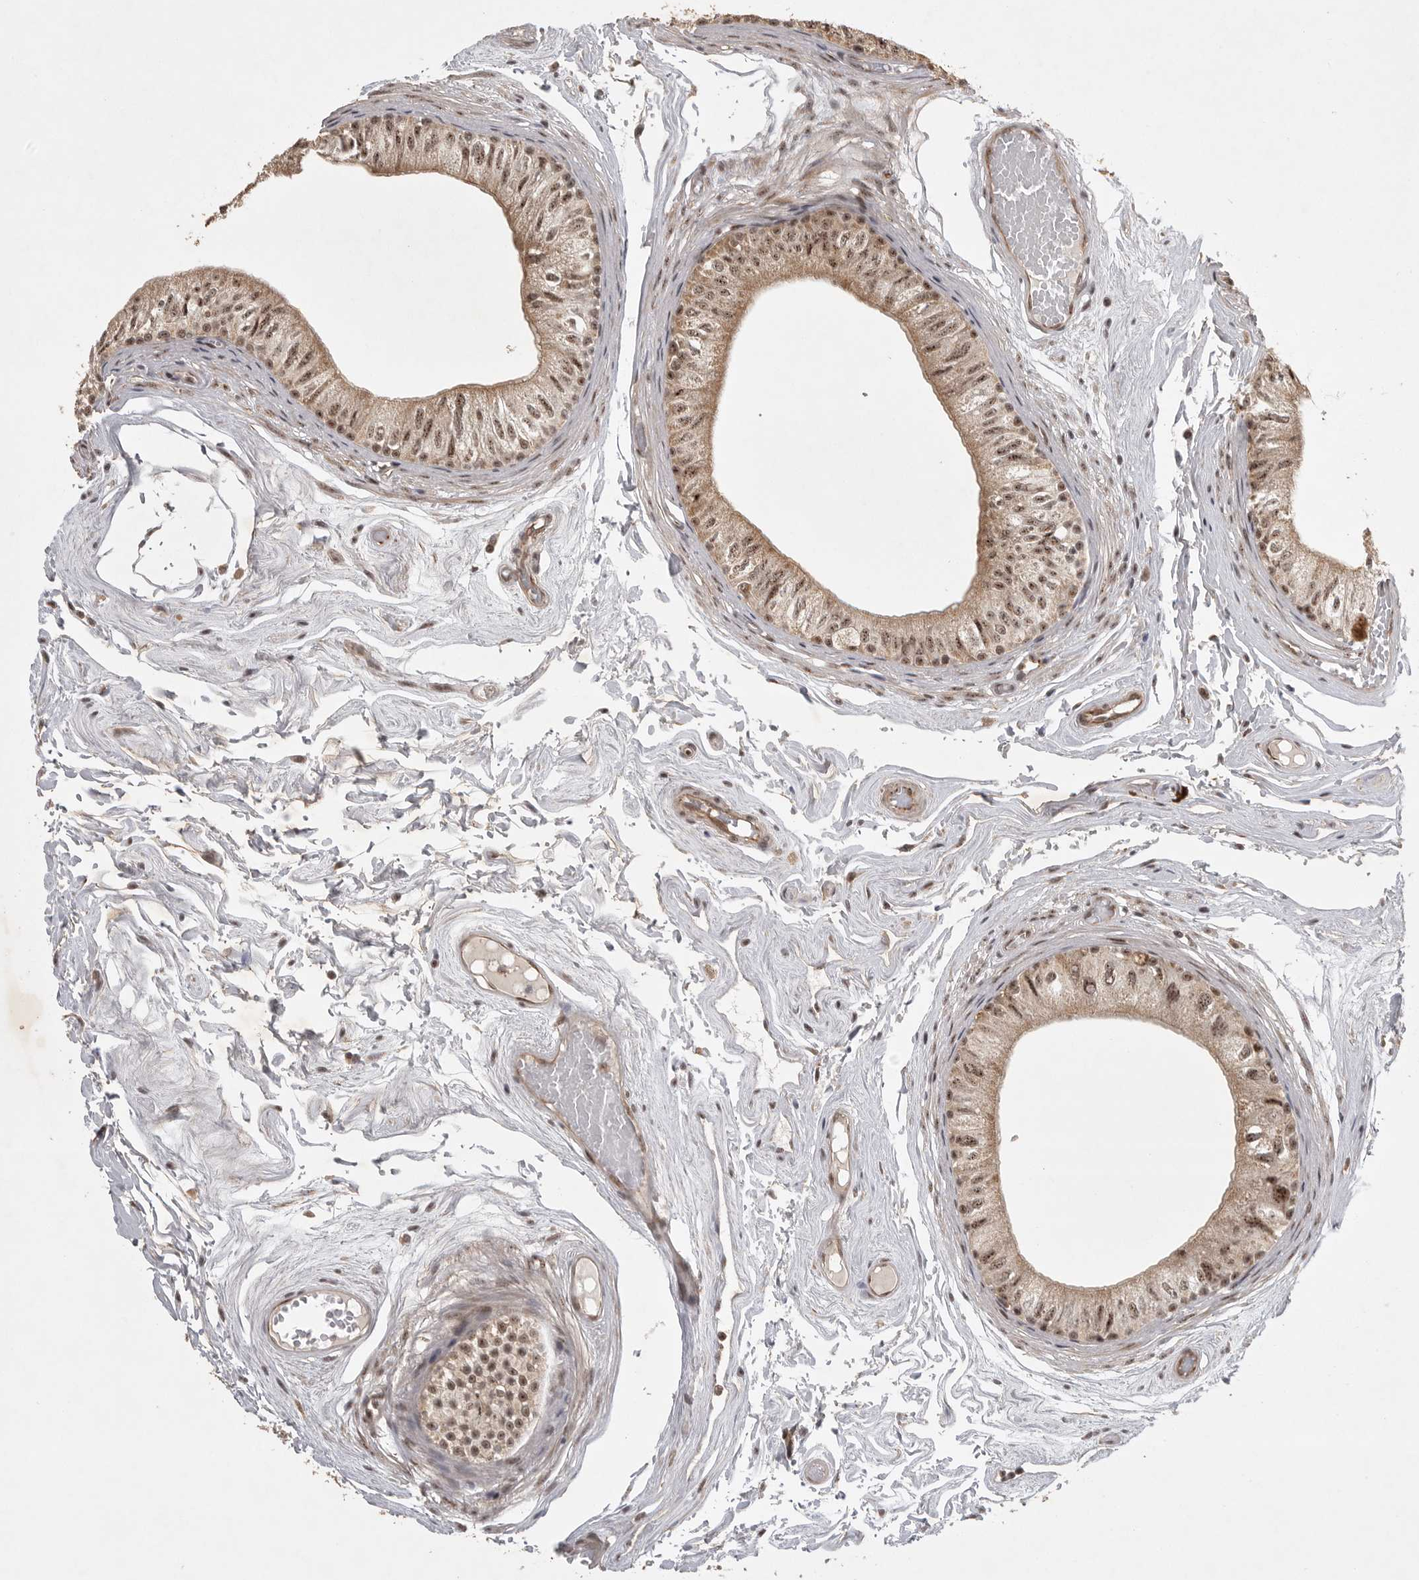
{"staining": {"intensity": "strong", "quantity": ">75%", "location": "nuclear"}, "tissue": "epididymis", "cell_type": "Glandular cells", "image_type": "normal", "snomed": [{"axis": "morphology", "description": "Normal tissue, NOS"}, {"axis": "topography", "description": "Epididymis"}], "caption": "Immunohistochemistry (IHC) of normal human epididymis reveals high levels of strong nuclear expression in about >75% of glandular cells.", "gene": "POMP", "patient": {"sex": "male", "age": 79}}